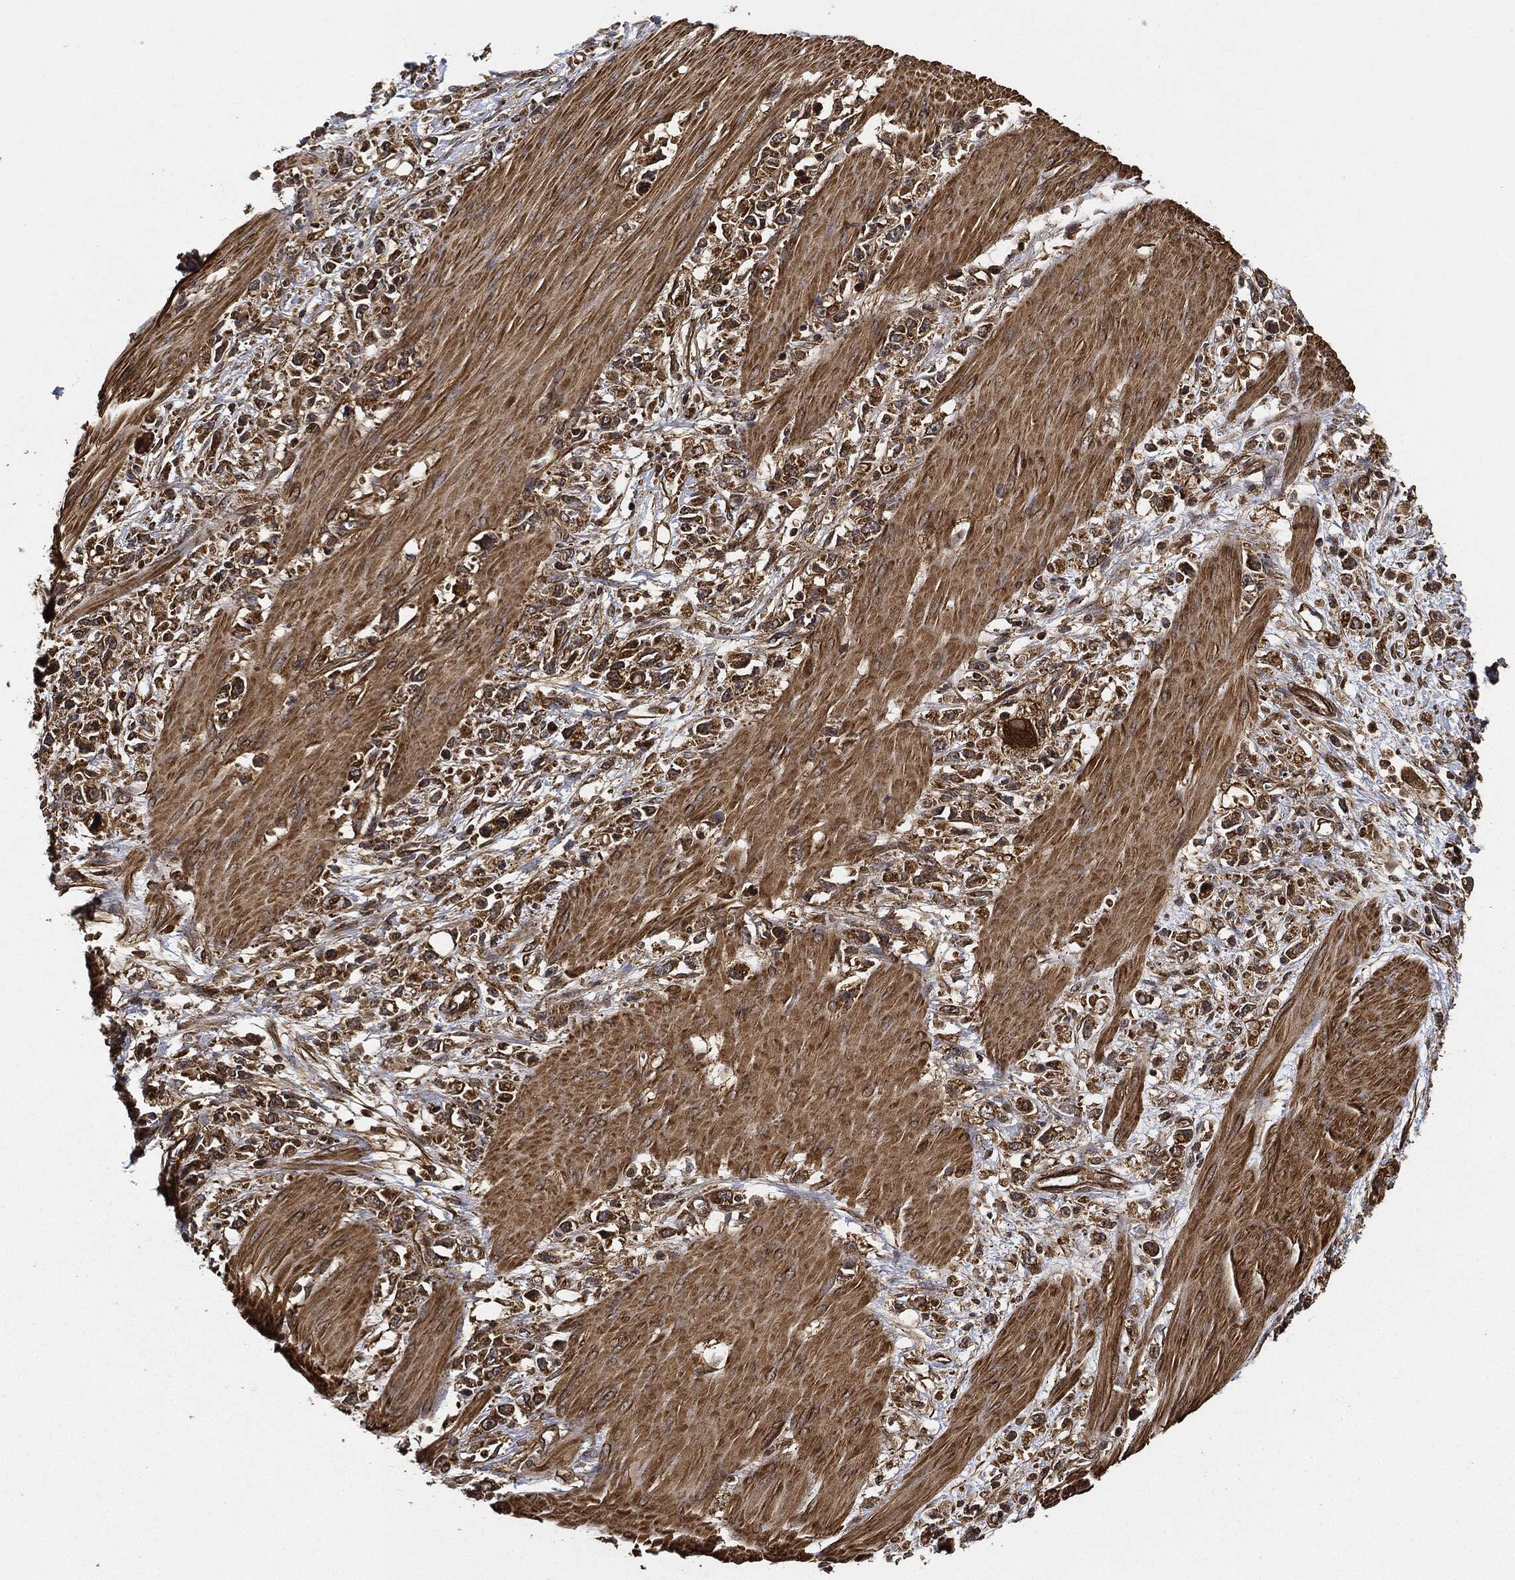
{"staining": {"intensity": "moderate", "quantity": ">75%", "location": "cytoplasmic/membranous"}, "tissue": "stomach cancer", "cell_type": "Tumor cells", "image_type": "cancer", "snomed": [{"axis": "morphology", "description": "Adenocarcinoma, NOS"}, {"axis": "topography", "description": "Stomach"}], "caption": "A brown stain highlights moderate cytoplasmic/membranous positivity of a protein in stomach cancer (adenocarcinoma) tumor cells. (DAB IHC, brown staining for protein, blue staining for nuclei).", "gene": "CEP290", "patient": {"sex": "female", "age": 59}}